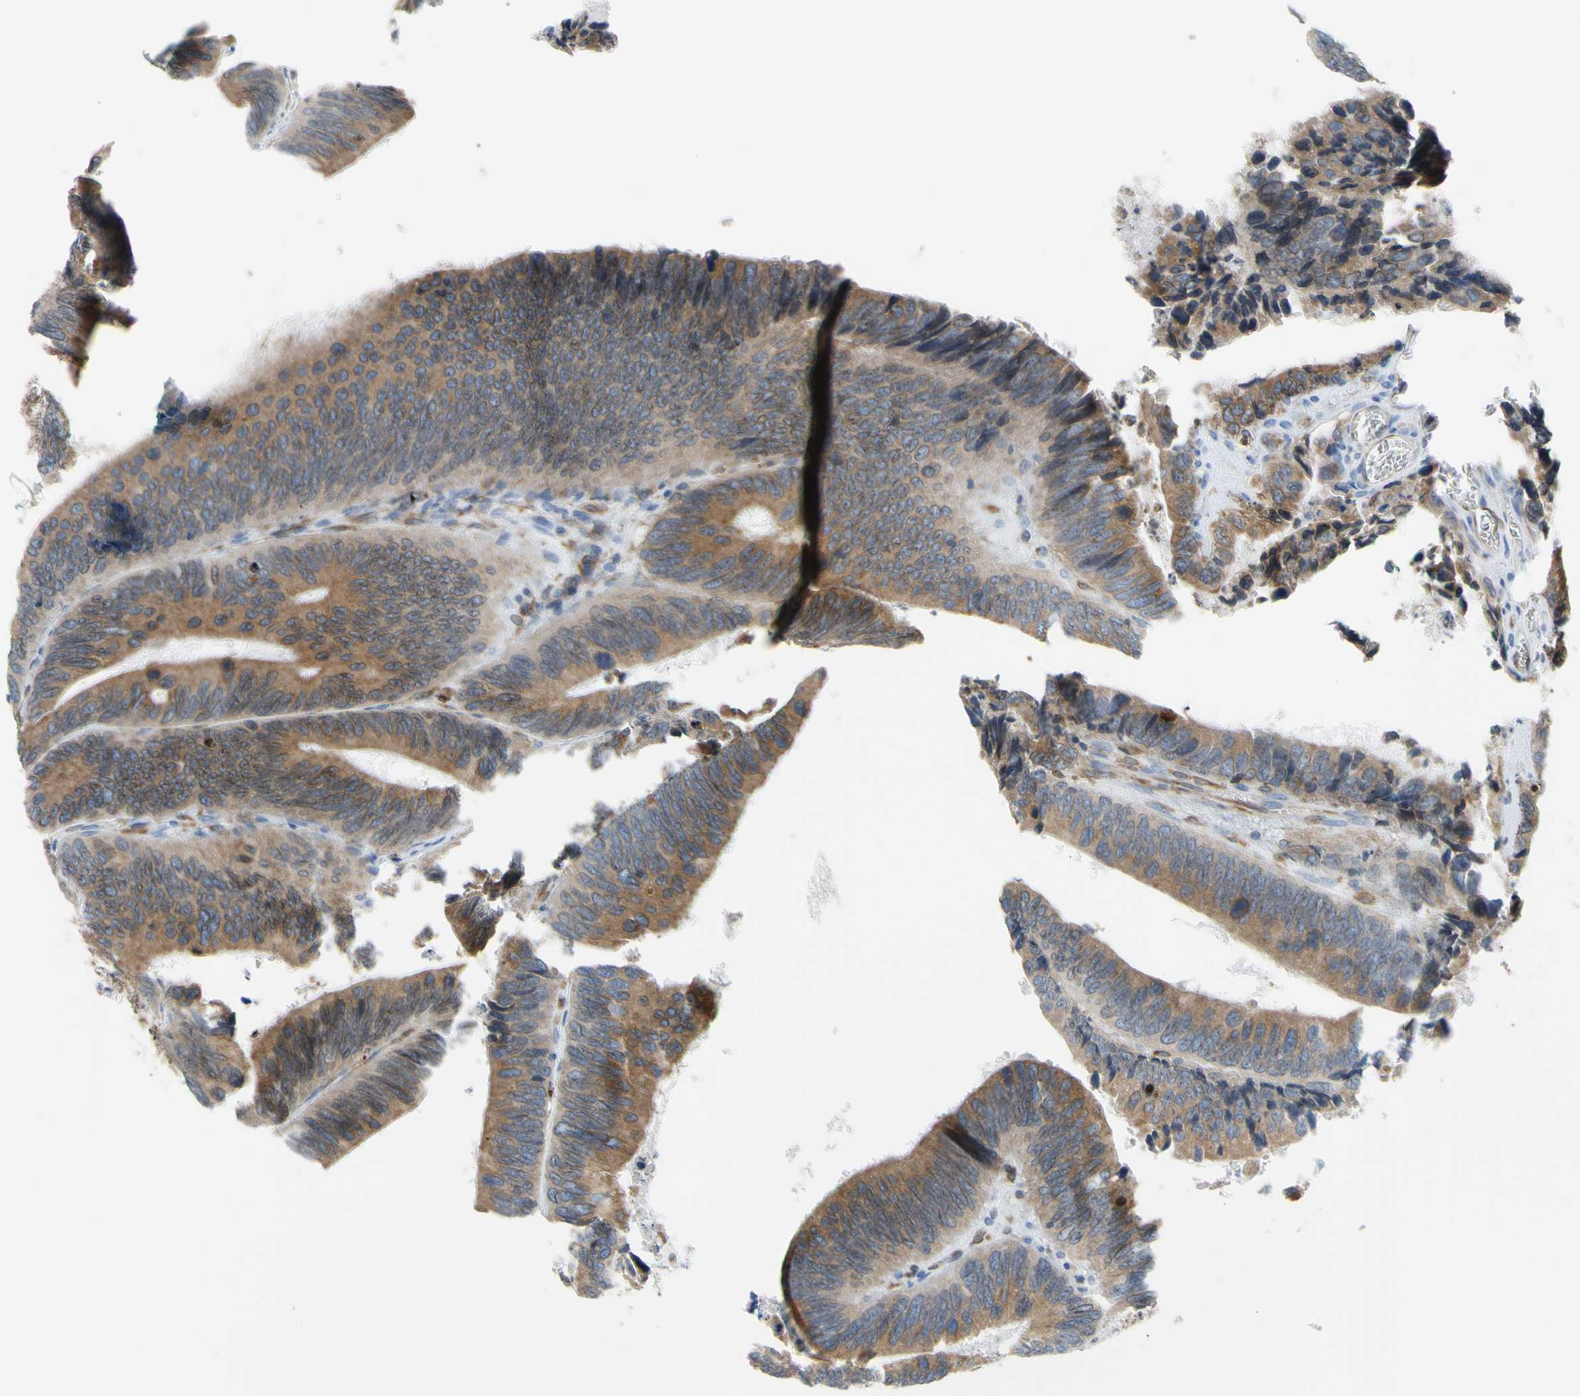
{"staining": {"intensity": "moderate", "quantity": ">75%", "location": "cytoplasmic/membranous"}, "tissue": "colorectal cancer", "cell_type": "Tumor cells", "image_type": "cancer", "snomed": [{"axis": "morphology", "description": "Adenocarcinoma, NOS"}, {"axis": "topography", "description": "Colon"}], "caption": "Immunohistochemical staining of adenocarcinoma (colorectal) exhibits medium levels of moderate cytoplasmic/membranous positivity in about >75% of tumor cells.", "gene": "MGST2", "patient": {"sex": "male", "age": 72}}